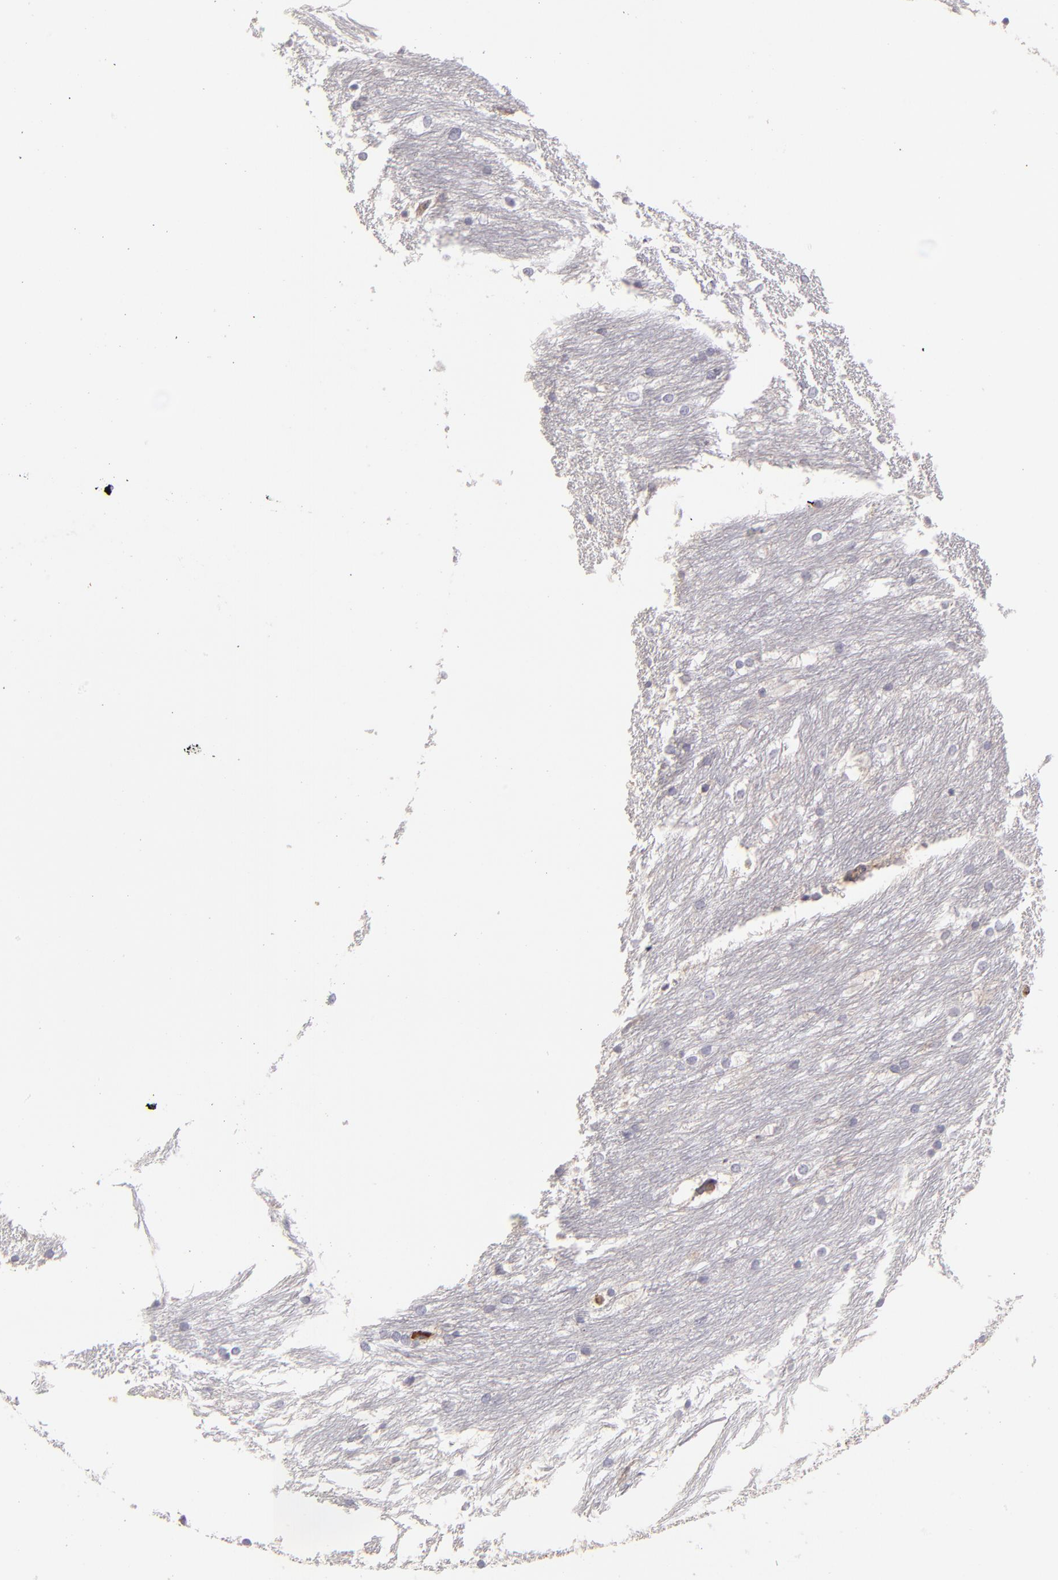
{"staining": {"intensity": "negative", "quantity": "none", "location": "none"}, "tissue": "caudate", "cell_type": "Glial cells", "image_type": "normal", "snomed": [{"axis": "morphology", "description": "Normal tissue, NOS"}, {"axis": "topography", "description": "Lateral ventricle wall"}], "caption": "This is an immunohistochemistry (IHC) micrograph of benign caudate. There is no positivity in glial cells.", "gene": "ABCC4", "patient": {"sex": "female", "age": 19}}